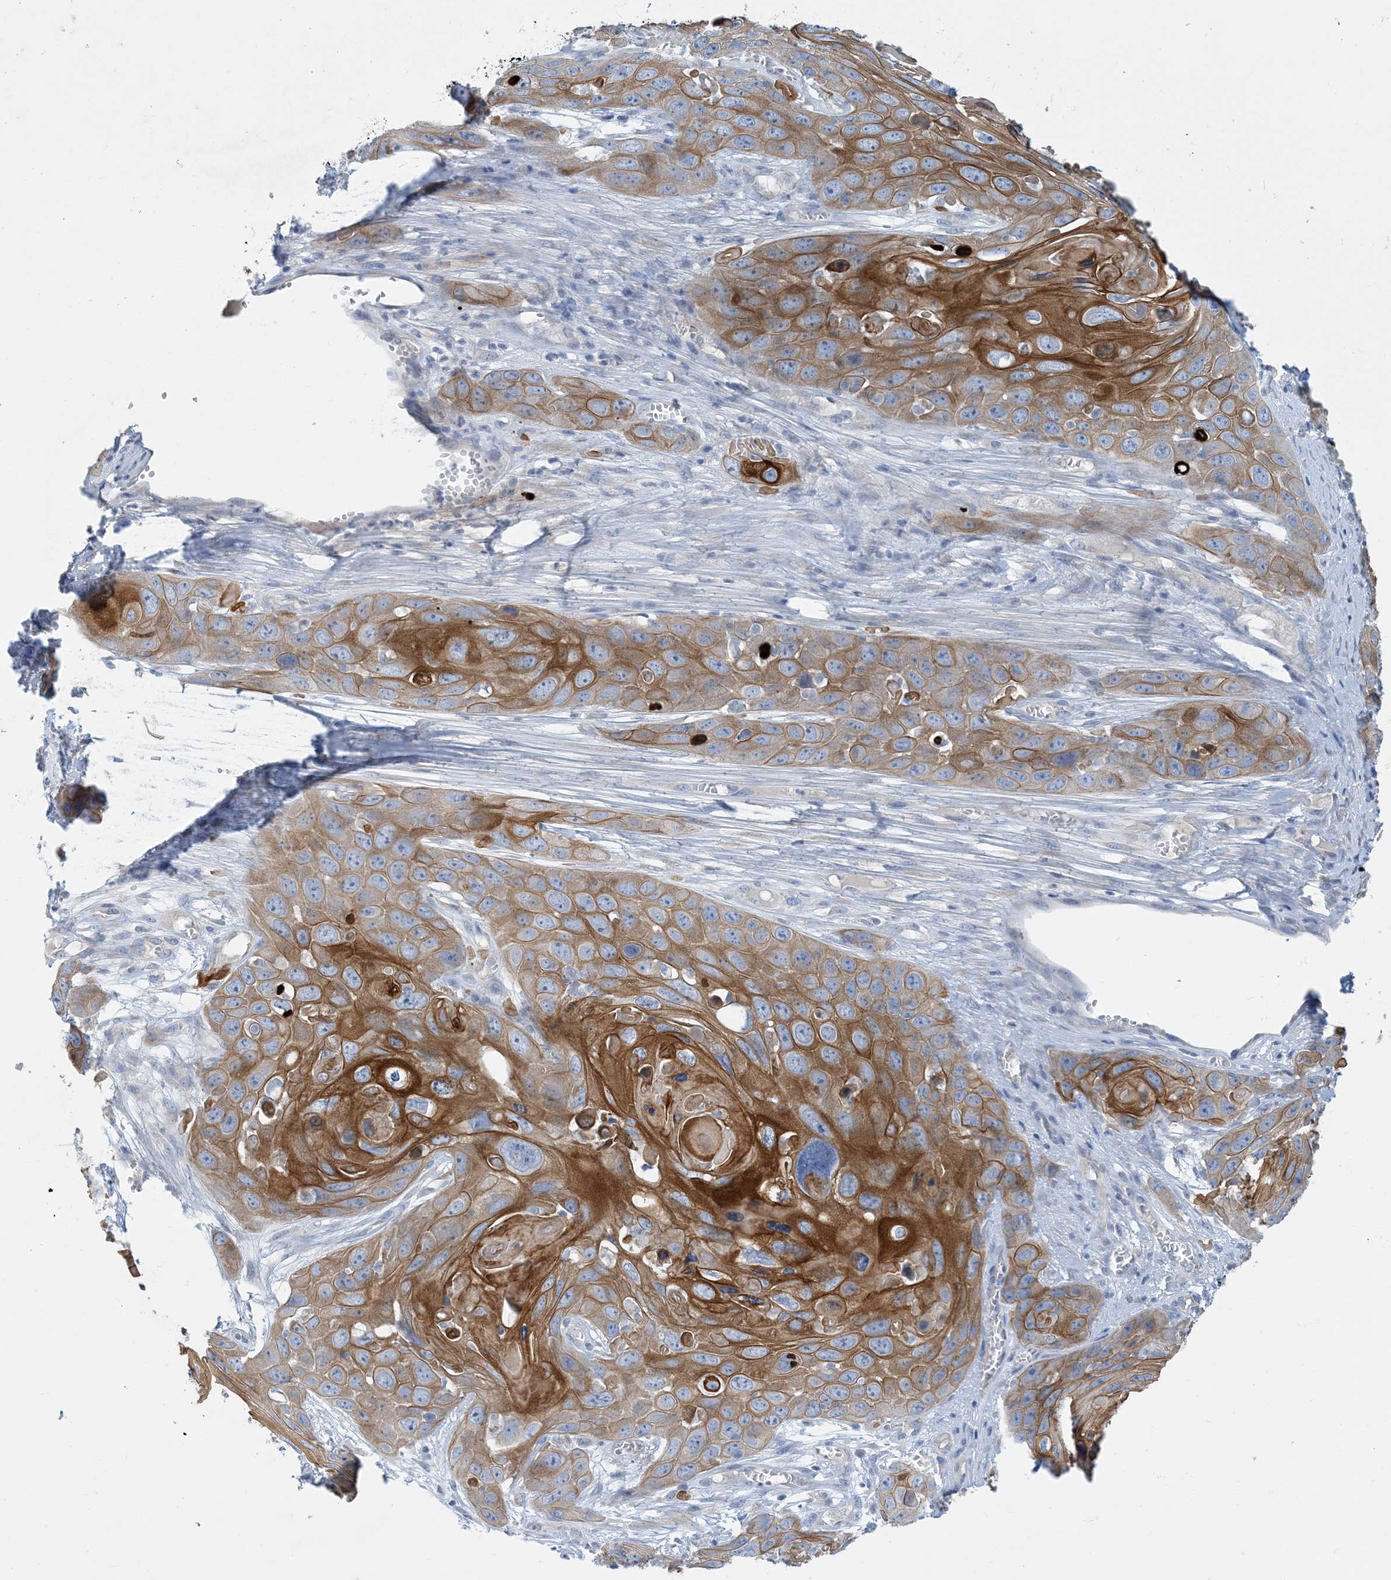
{"staining": {"intensity": "strong", "quantity": ">75%", "location": "cytoplasmic/membranous"}, "tissue": "skin cancer", "cell_type": "Tumor cells", "image_type": "cancer", "snomed": [{"axis": "morphology", "description": "Squamous cell carcinoma, NOS"}, {"axis": "topography", "description": "Skin"}], "caption": "Skin squamous cell carcinoma stained with a protein marker demonstrates strong staining in tumor cells.", "gene": "ZCCHC18", "patient": {"sex": "male", "age": 55}}